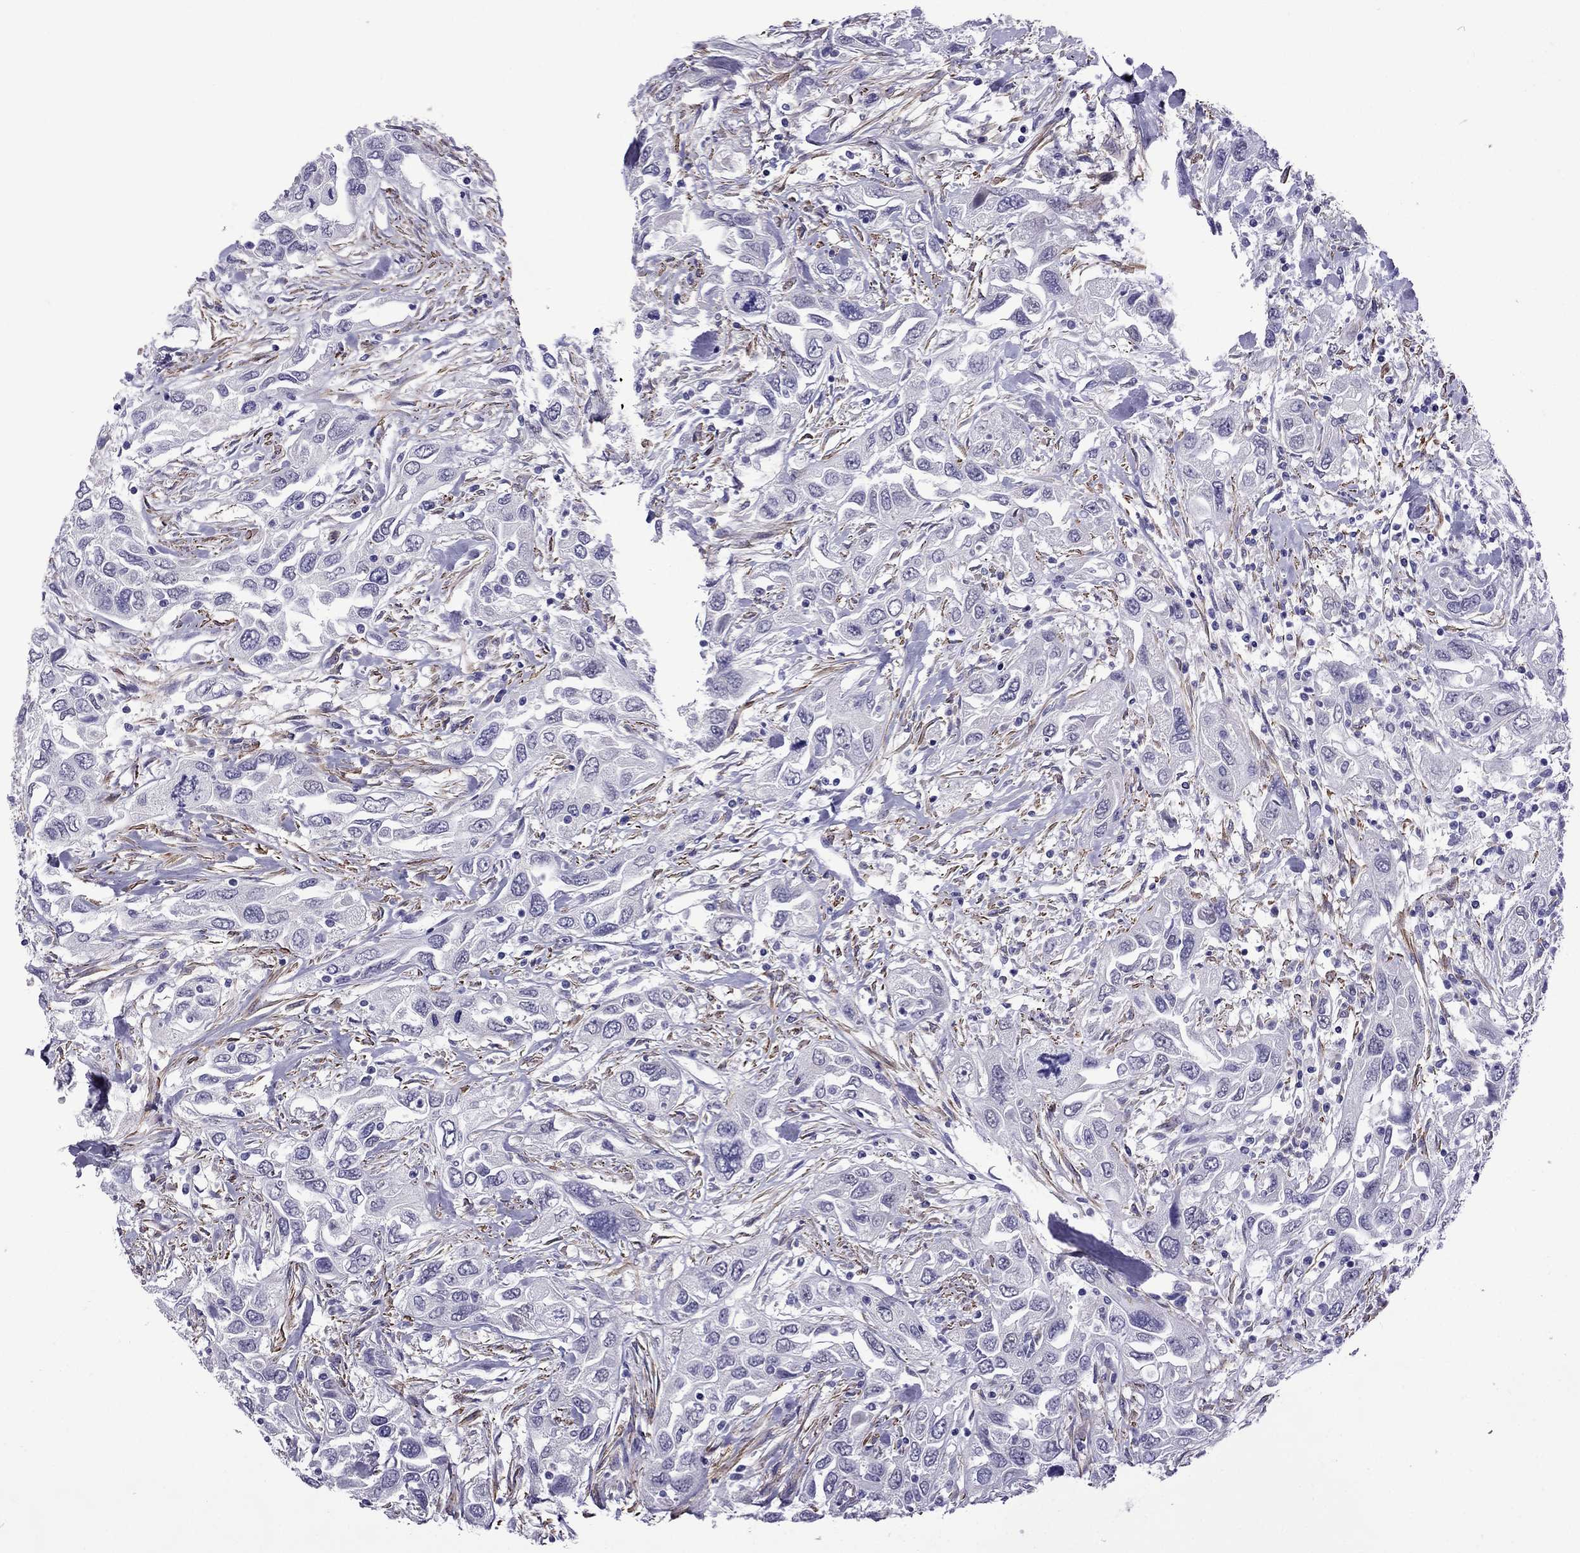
{"staining": {"intensity": "negative", "quantity": "none", "location": "none"}, "tissue": "urothelial cancer", "cell_type": "Tumor cells", "image_type": "cancer", "snomed": [{"axis": "morphology", "description": "Urothelial carcinoma, High grade"}, {"axis": "topography", "description": "Urinary bladder"}], "caption": "Immunohistochemistry of urothelial cancer reveals no positivity in tumor cells.", "gene": "CHRNA5", "patient": {"sex": "male", "age": 76}}